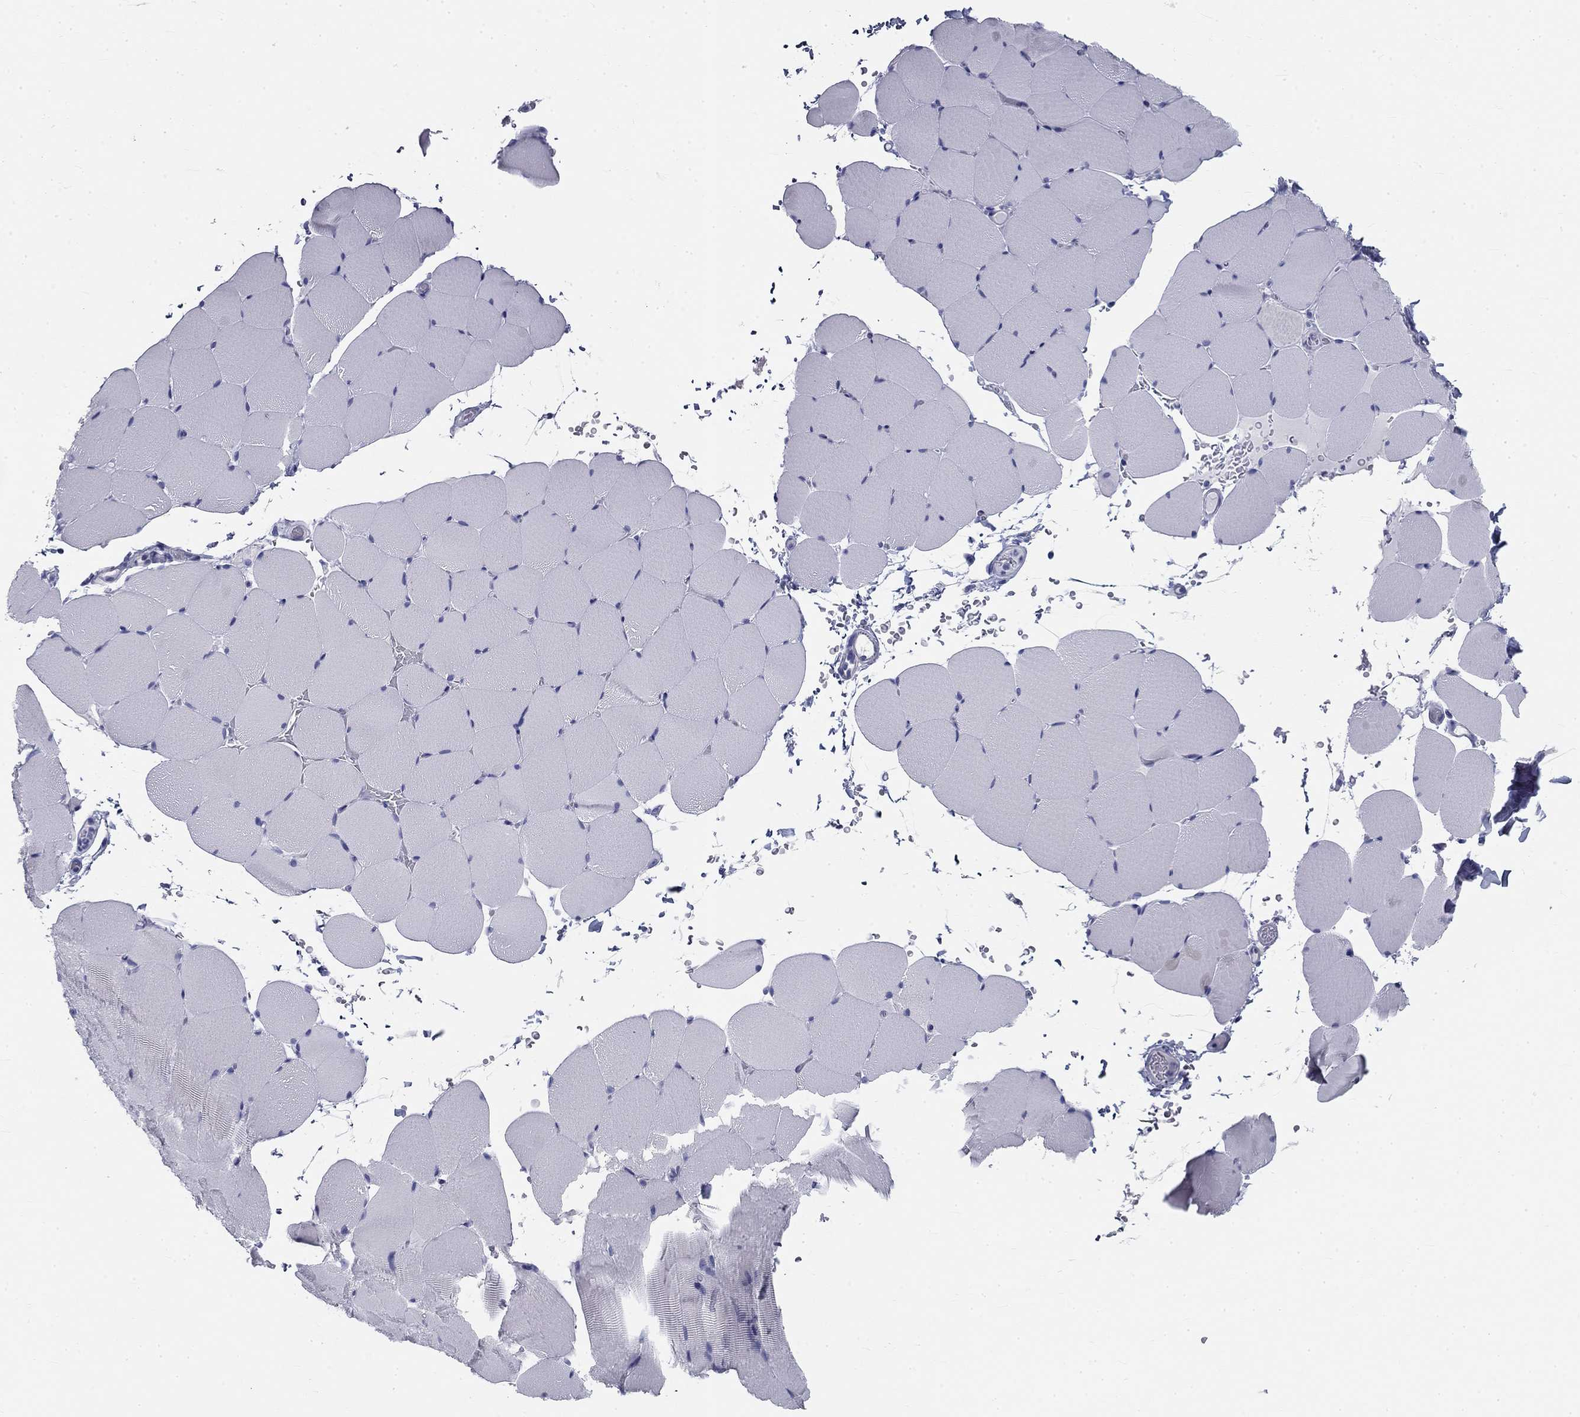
{"staining": {"intensity": "negative", "quantity": "none", "location": "none"}, "tissue": "skeletal muscle", "cell_type": "Myocytes", "image_type": "normal", "snomed": [{"axis": "morphology", "description": "Normal tissue, NOS"}, {"axis": "topography", "description": "Skeletal muscle"}], "caption": "Protein analysis of unremarkable skeletal muscle exhibits no significant staining in myocytes. Nuclei are stained in blue.", "gene": "GALNTL5", "patient": {"sex": "female", "age": 37}}